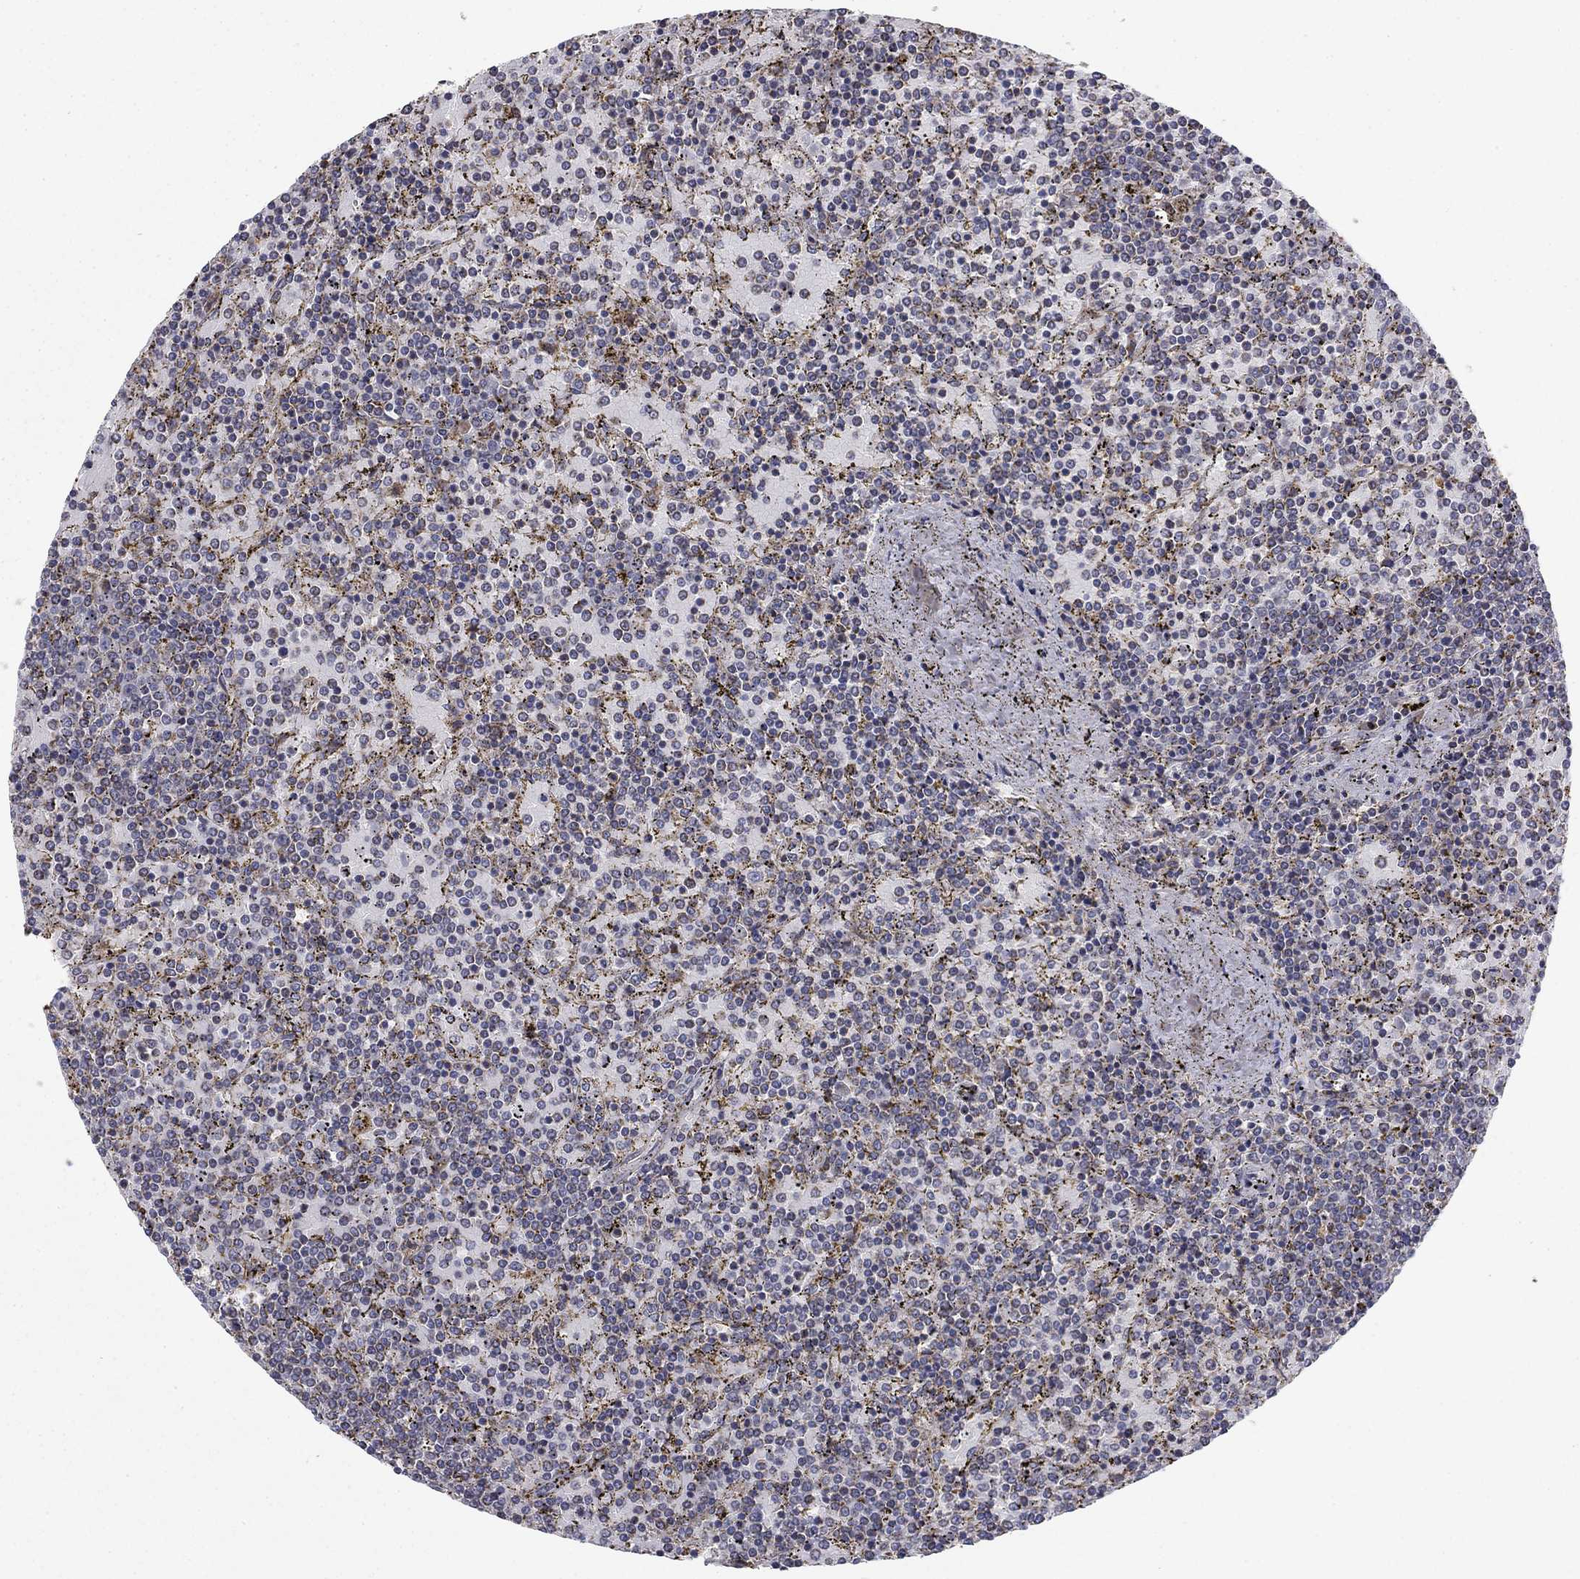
{"staining": {"intensity": "negative", "quantity": "none", "location": "none"}, "tissue": "lymphoma", "cell_type": "Tumor cells", "image_type": "cancer", "snomed": [{"axis": "morphology", "description": "Malignant lymphoma, non-Hodgkin's type, Low grade"}, {"axis": "topography", "description": "Spleen"}], "caption": "Lymphoma was stained to show a protein in brown. There is no significant expression in tumor cells. (Stains: DAB (3,3'-diaminobenzidine) immunohistochemistry with hematoxylin counter stain, Microscopy: brightfield microscopy at high magnification).", "gene": "MMAA", "patient": {"sex": "female", "age": 77}}